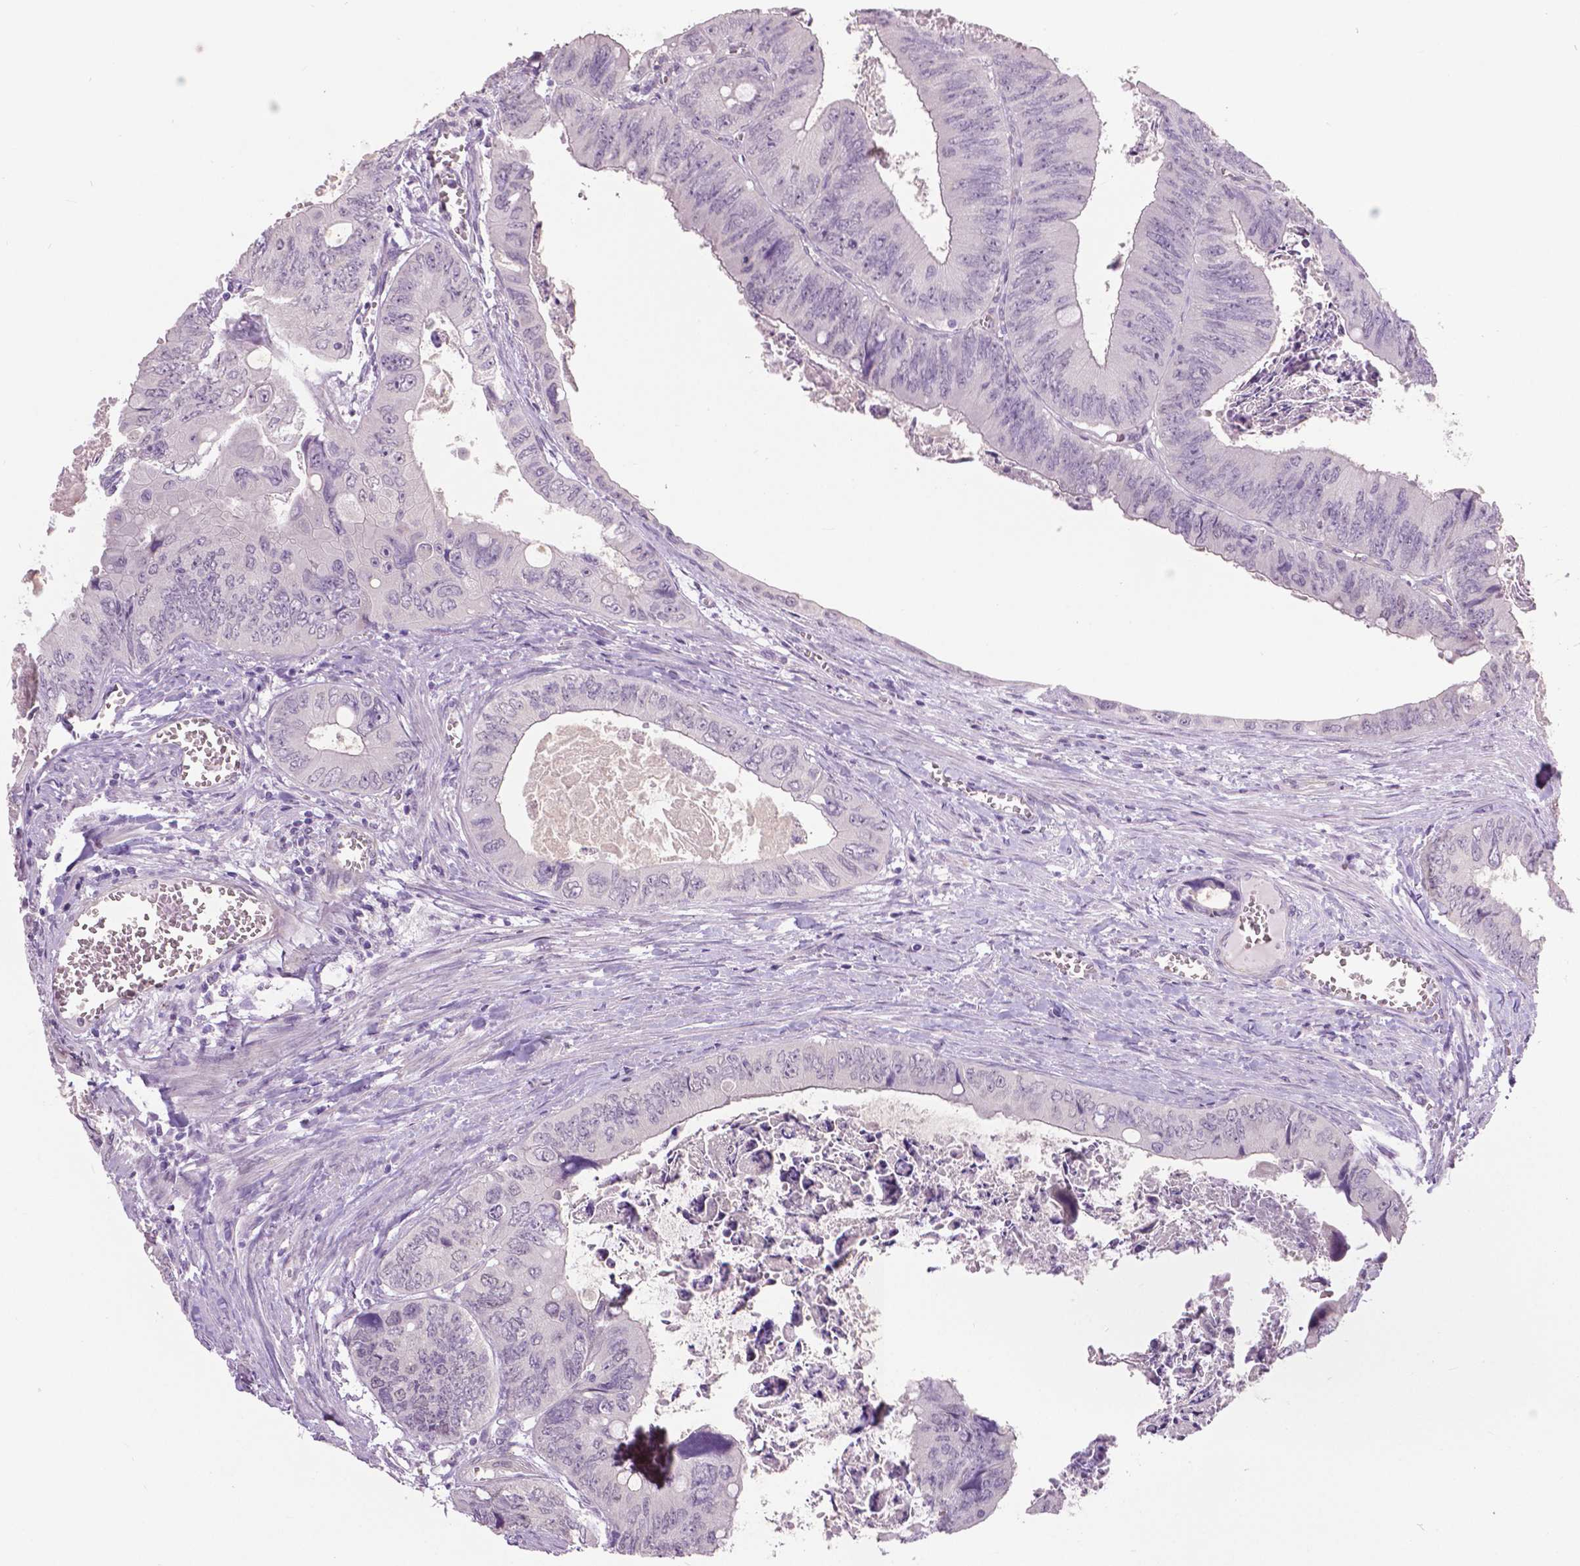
{"staining": {"intensity": "negative", "quantity": "none", "location": "none"}, "tissue": "colorectal cancer", "cell_type": "Tumor cells", "image_type": "cancer", "snomed": [{"axis": "morphology", "description": "Adenocarcinoma, NOS"}, {"axis": "topography", "description": "Colon"}], "caption": "This is an immunohistochemistry histopathology image of adenocarcinoma (colorectal). There is no staining in tumor cells.", "gene": "FOXA1", "patient": {"sex": "female", "age": 84}}